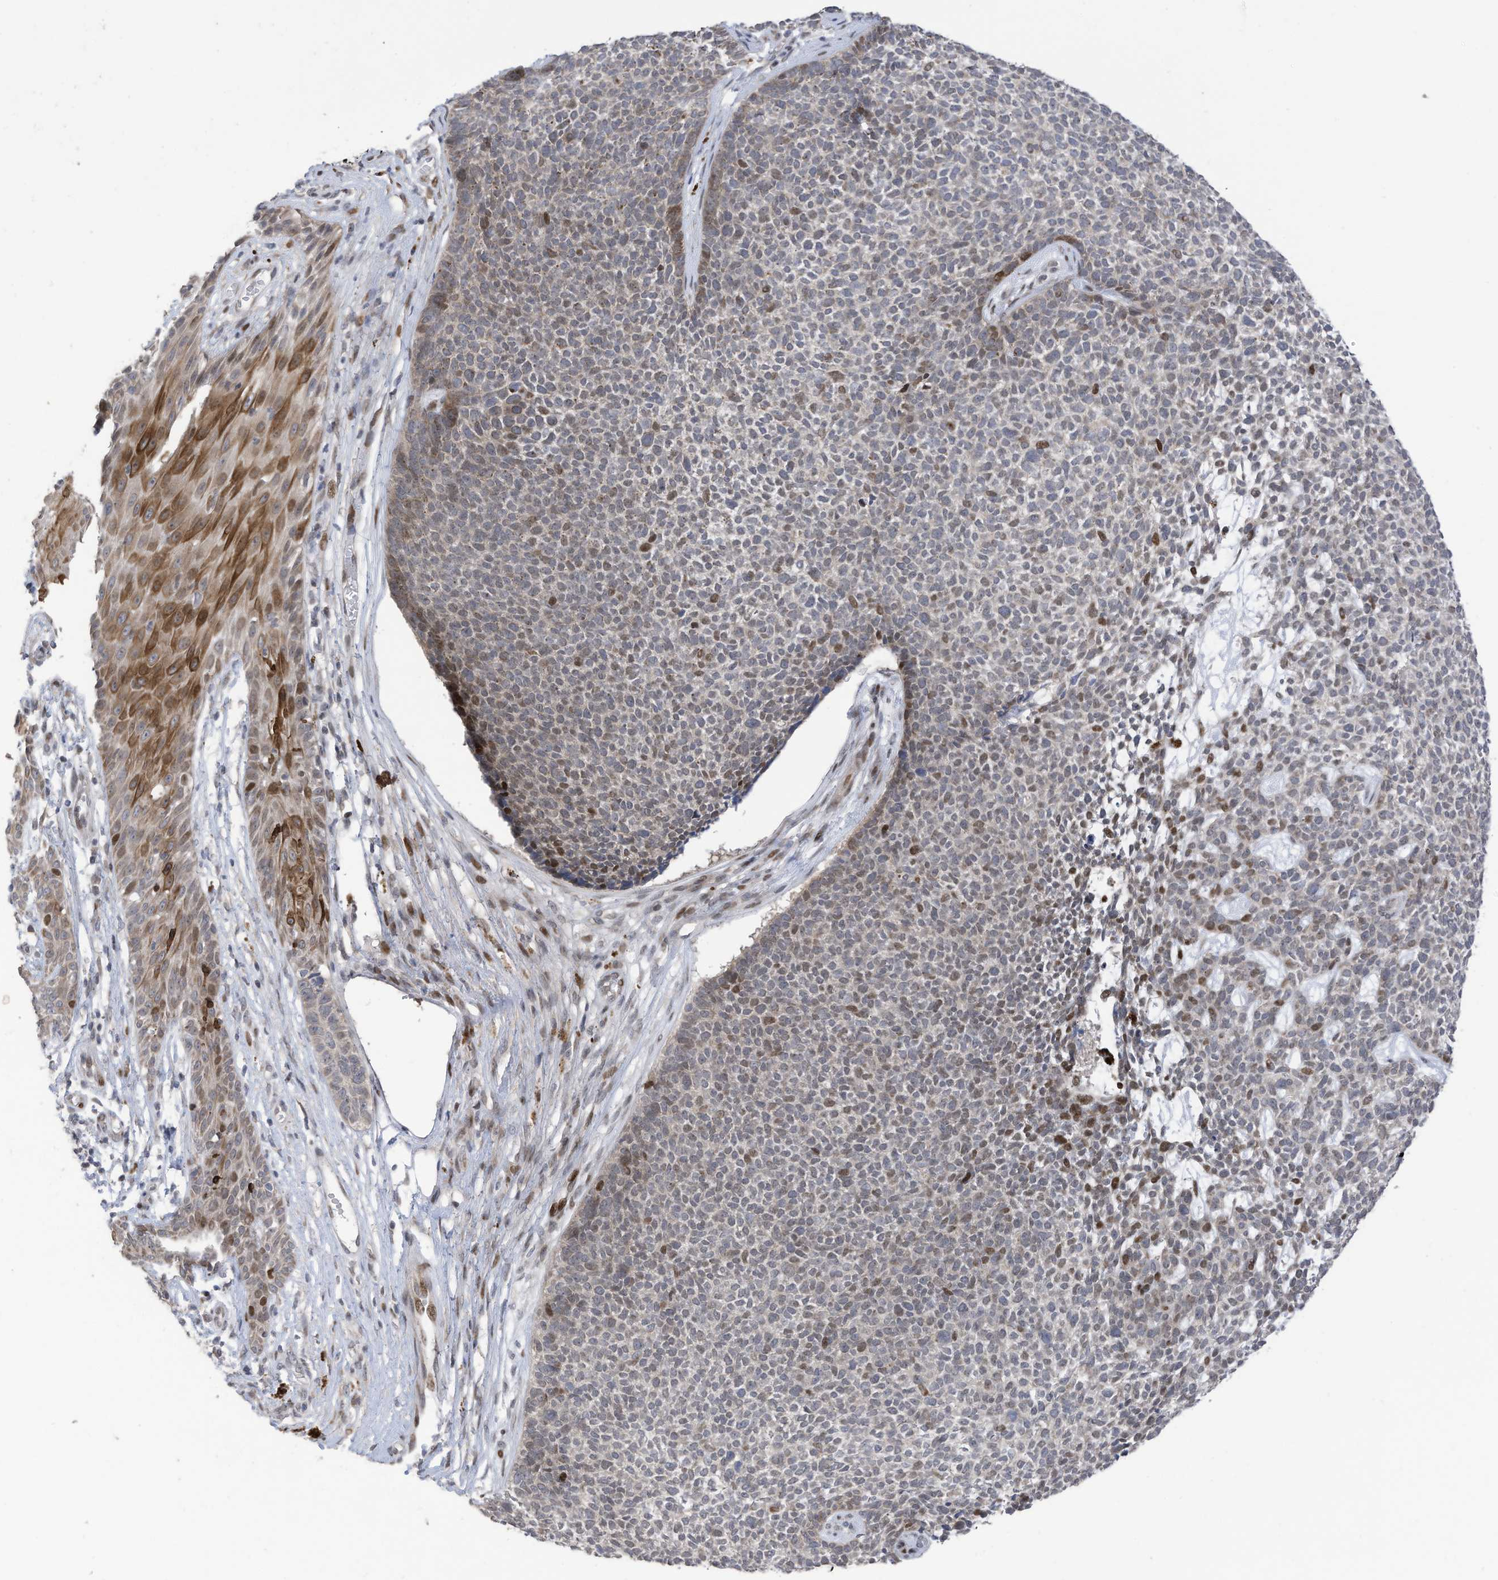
{"staining": {"intensity": "moderate", "quantity": "<25%", "location": "nuclear"}, "tissue": "skin cancer", "cell_type": "Tumor cells", "image_type": "cancer", "snomed": [{"axis": "morphology", "description": "Basal cell carcinoma"}, {"axis": "topography", "description": "Skin"}], "caption": "A low amount of moderate nuclear positivity is seen in approximately <25% of tumor cells in skin basal cell carcinoma tissue.", "gene": "RABL3", "patient": {"sex": "female", "age": 84}}